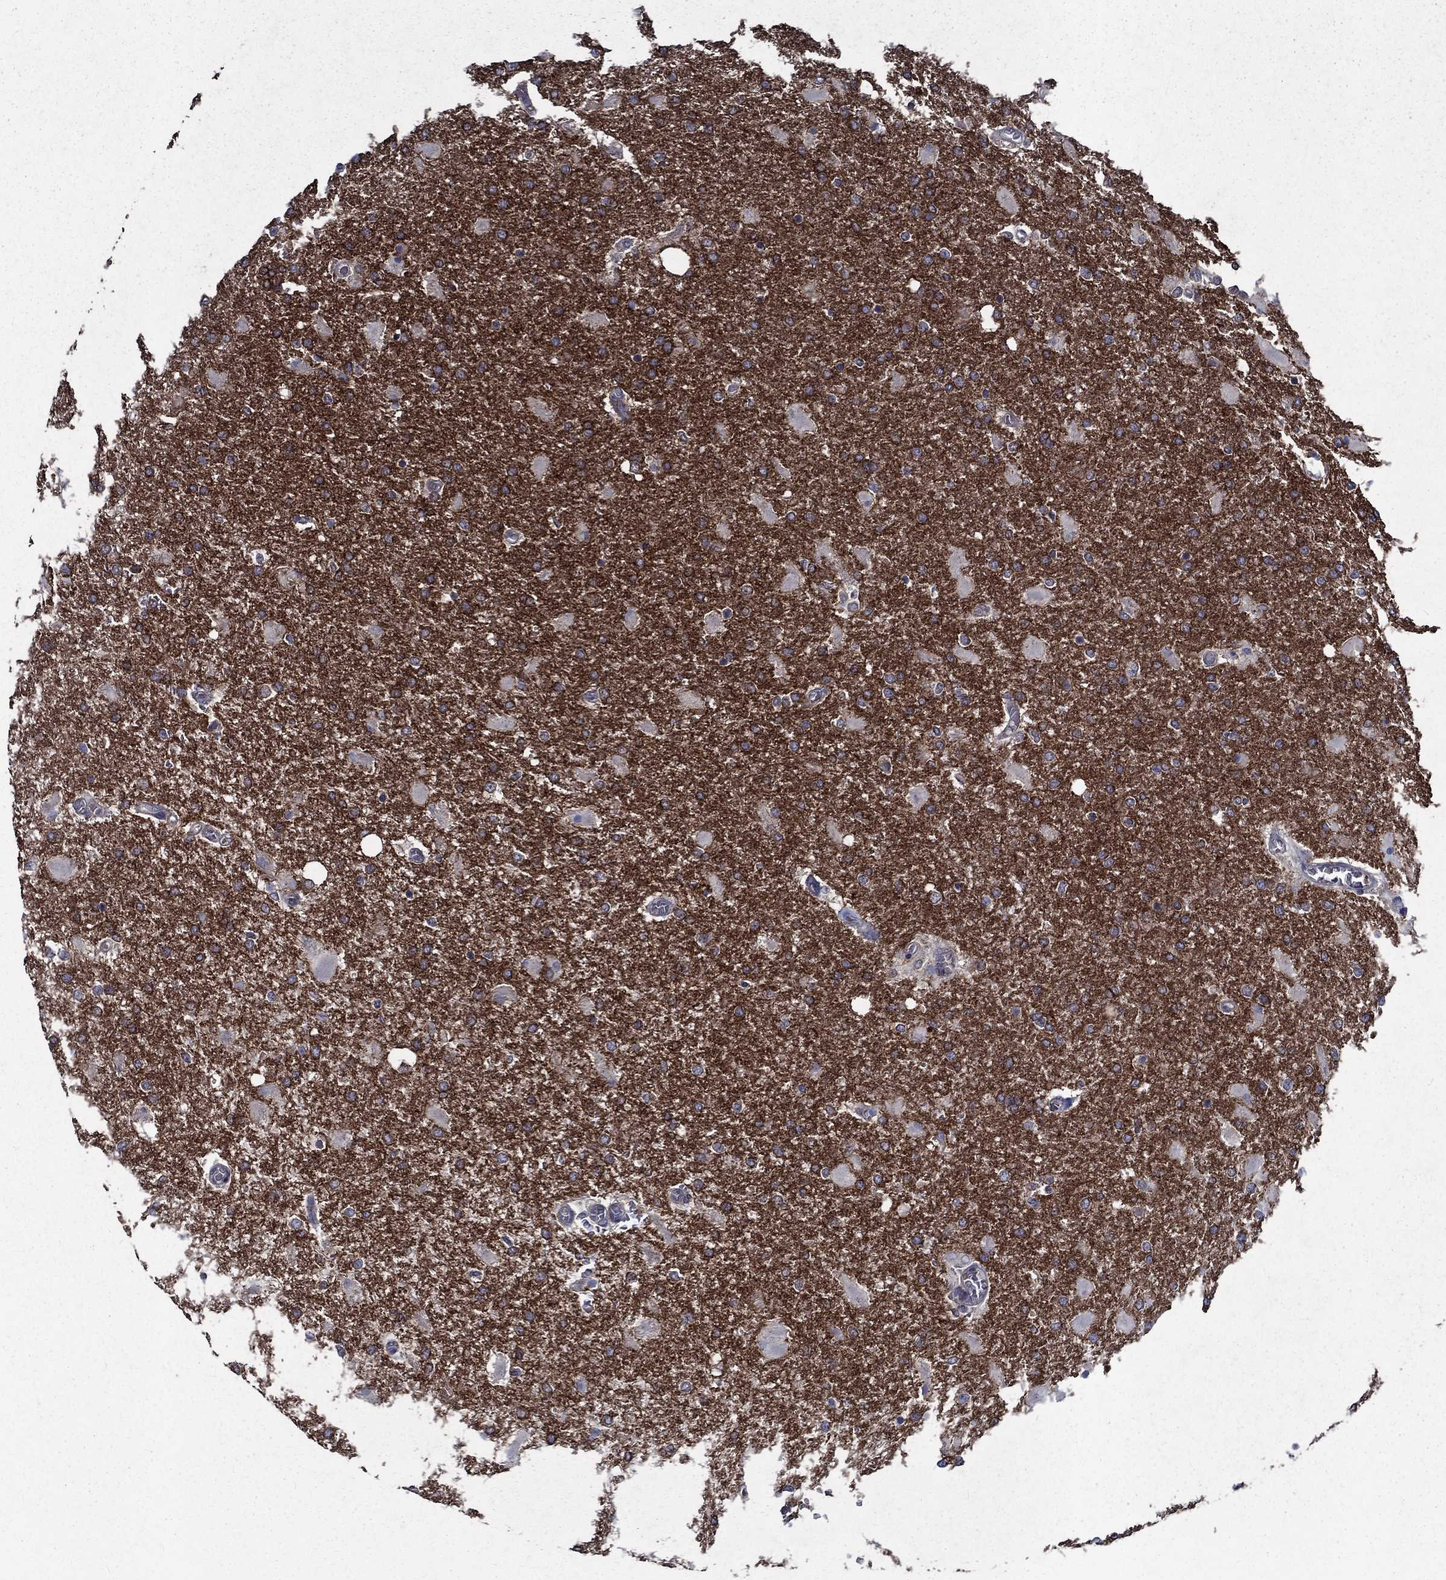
{"staining": {"intensity": "strong", "quantity": ">75%", "location": "cytoplasmic/membranous"}, "tissue": "glioma", "cell_type": "Tumor cells", "image_type": "cancer", "snomed": [{"axis": "morphology", "description": "Glioma, malignant, High grade"}, {"axis": "topography", "description": "Cerebral cortex"}], "caption": "Protein expression analysis of glioma demonstrates strong cytoplasmic/membranous expression in about >75% of tumor cells.", "gene": "SLC44A1", "patient": {"sex": "male", "age": 79}}